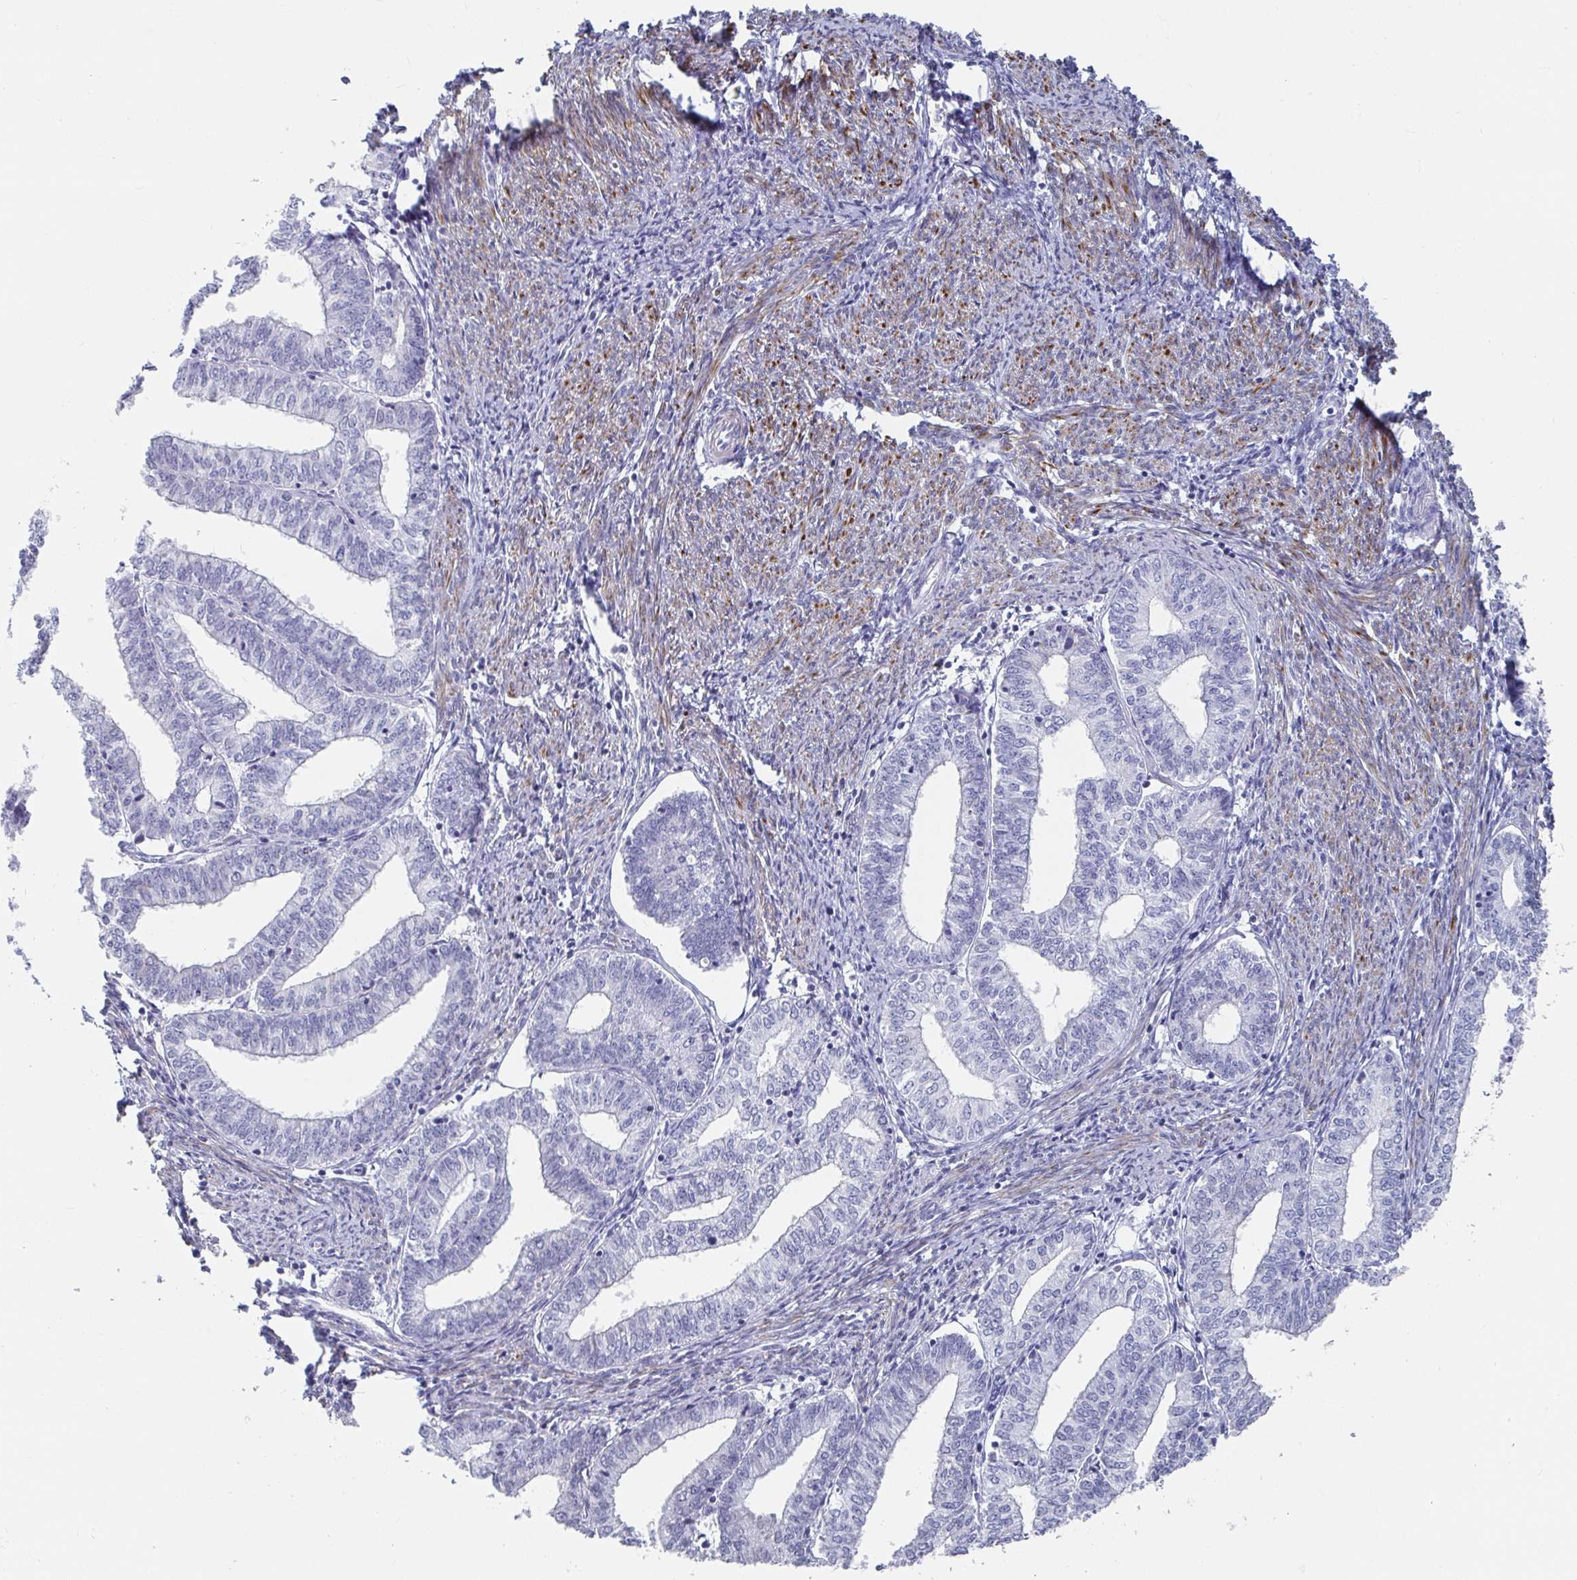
{"staining": {"intensity": "negative", "quantity": "none", "location": "none"}, "tissue": "endometrial cancer", "cell_type": "Tumor cells", "image_type": "cancer", "snomed": [{"axis": "morphology", "description": "Adenocarcinoma, NOS"}, {"axis": "topography", "description": "Endometrium"}], "caption": "This is an IHC histopathology image of endometrial cancer. There is no expression in tumor cells.", "gene": "ZFP82", "patient": {"sex": "female", "age": 61}}